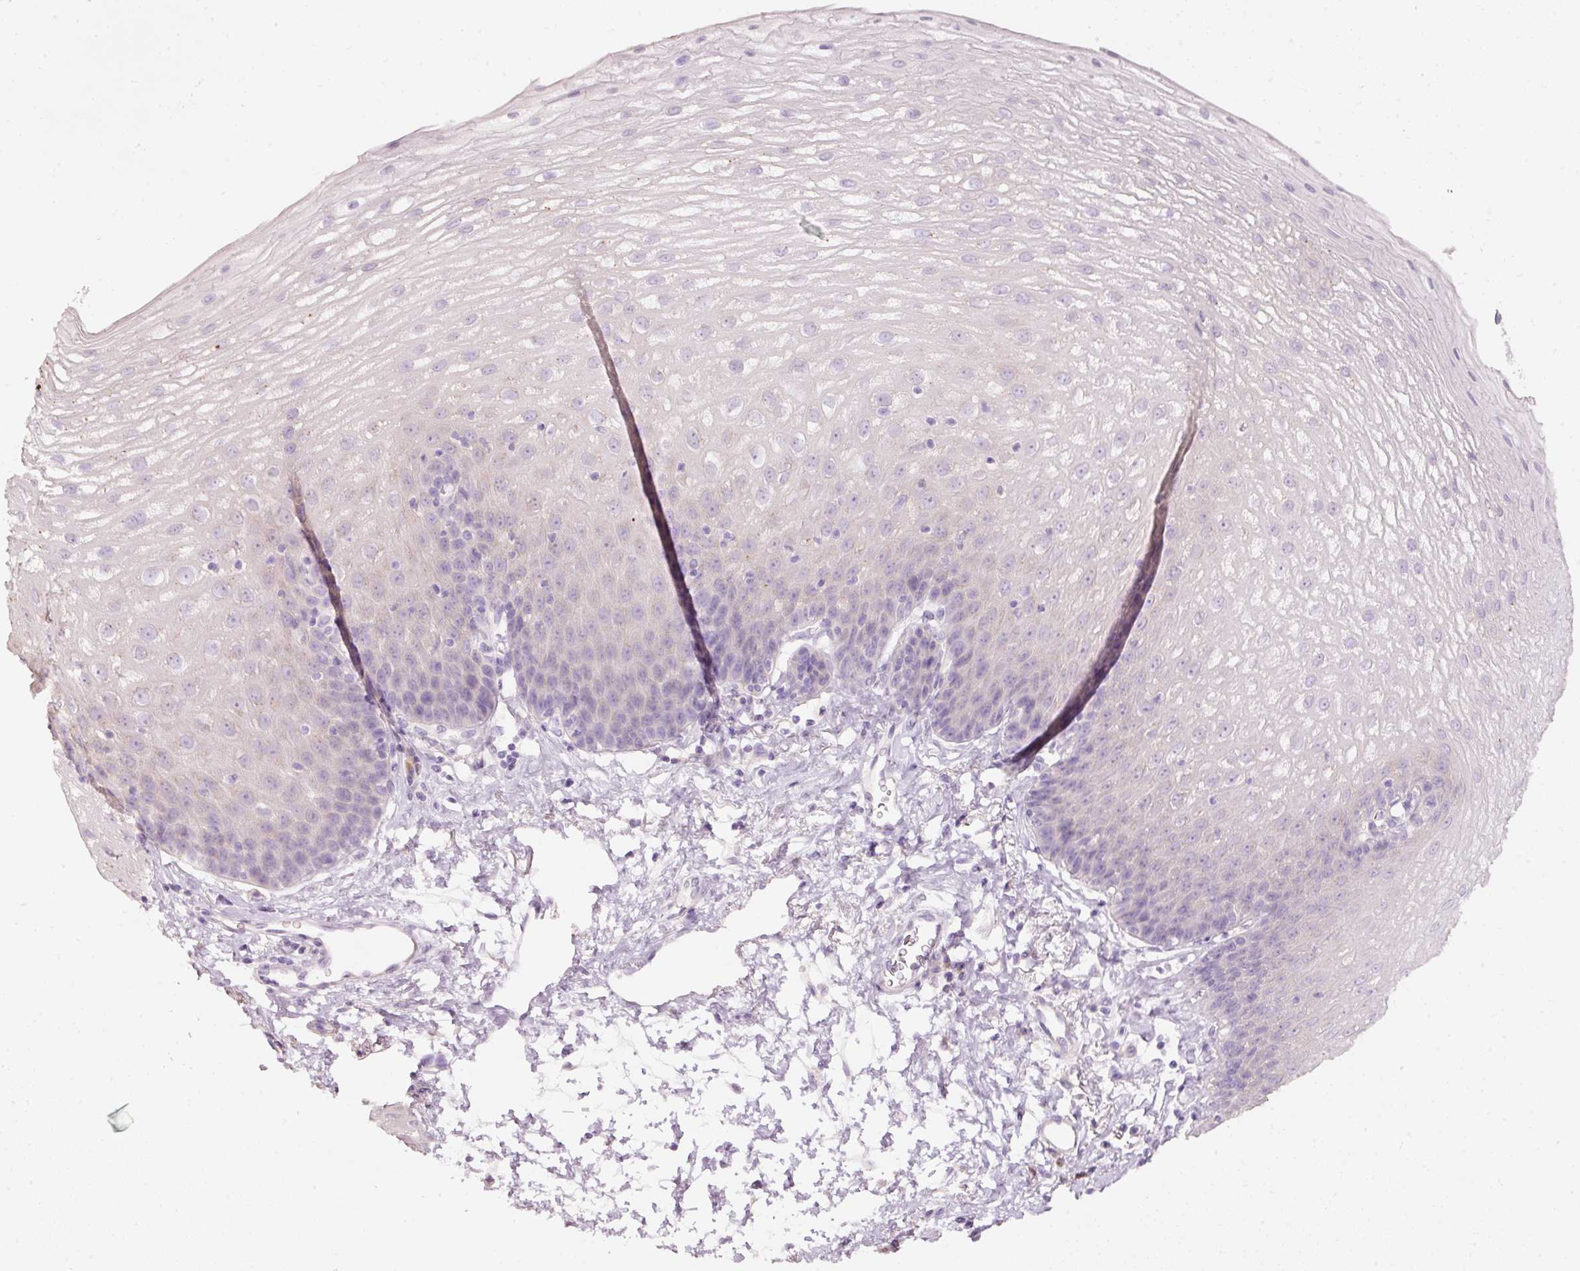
{"staining": {"intensity": "negative", "quantity": "none", "location": "none"}, "tissue": "esophagus", "cell_type": "Squamous epithelial cells", "image_type": "normal", "snomed": [{"axis": "morphology", "description": "Normal tissue, NOS"}, {"axis": "topography", "description": "Esophagus"}], "caption": "A high-resolution image shows IHC staining of benign esophagus, which demonstrates no significant positivity in squamous epithelial cells. The staining was performed using DAB (3,3'-diaminobenzidine) to visualize the protein expression in brown, while the nuclei were stained in blue with hematoxylin (Magnification: 20x).", "gene": "PDXDC1", "patient": {"sex": "female", "age": 81}}